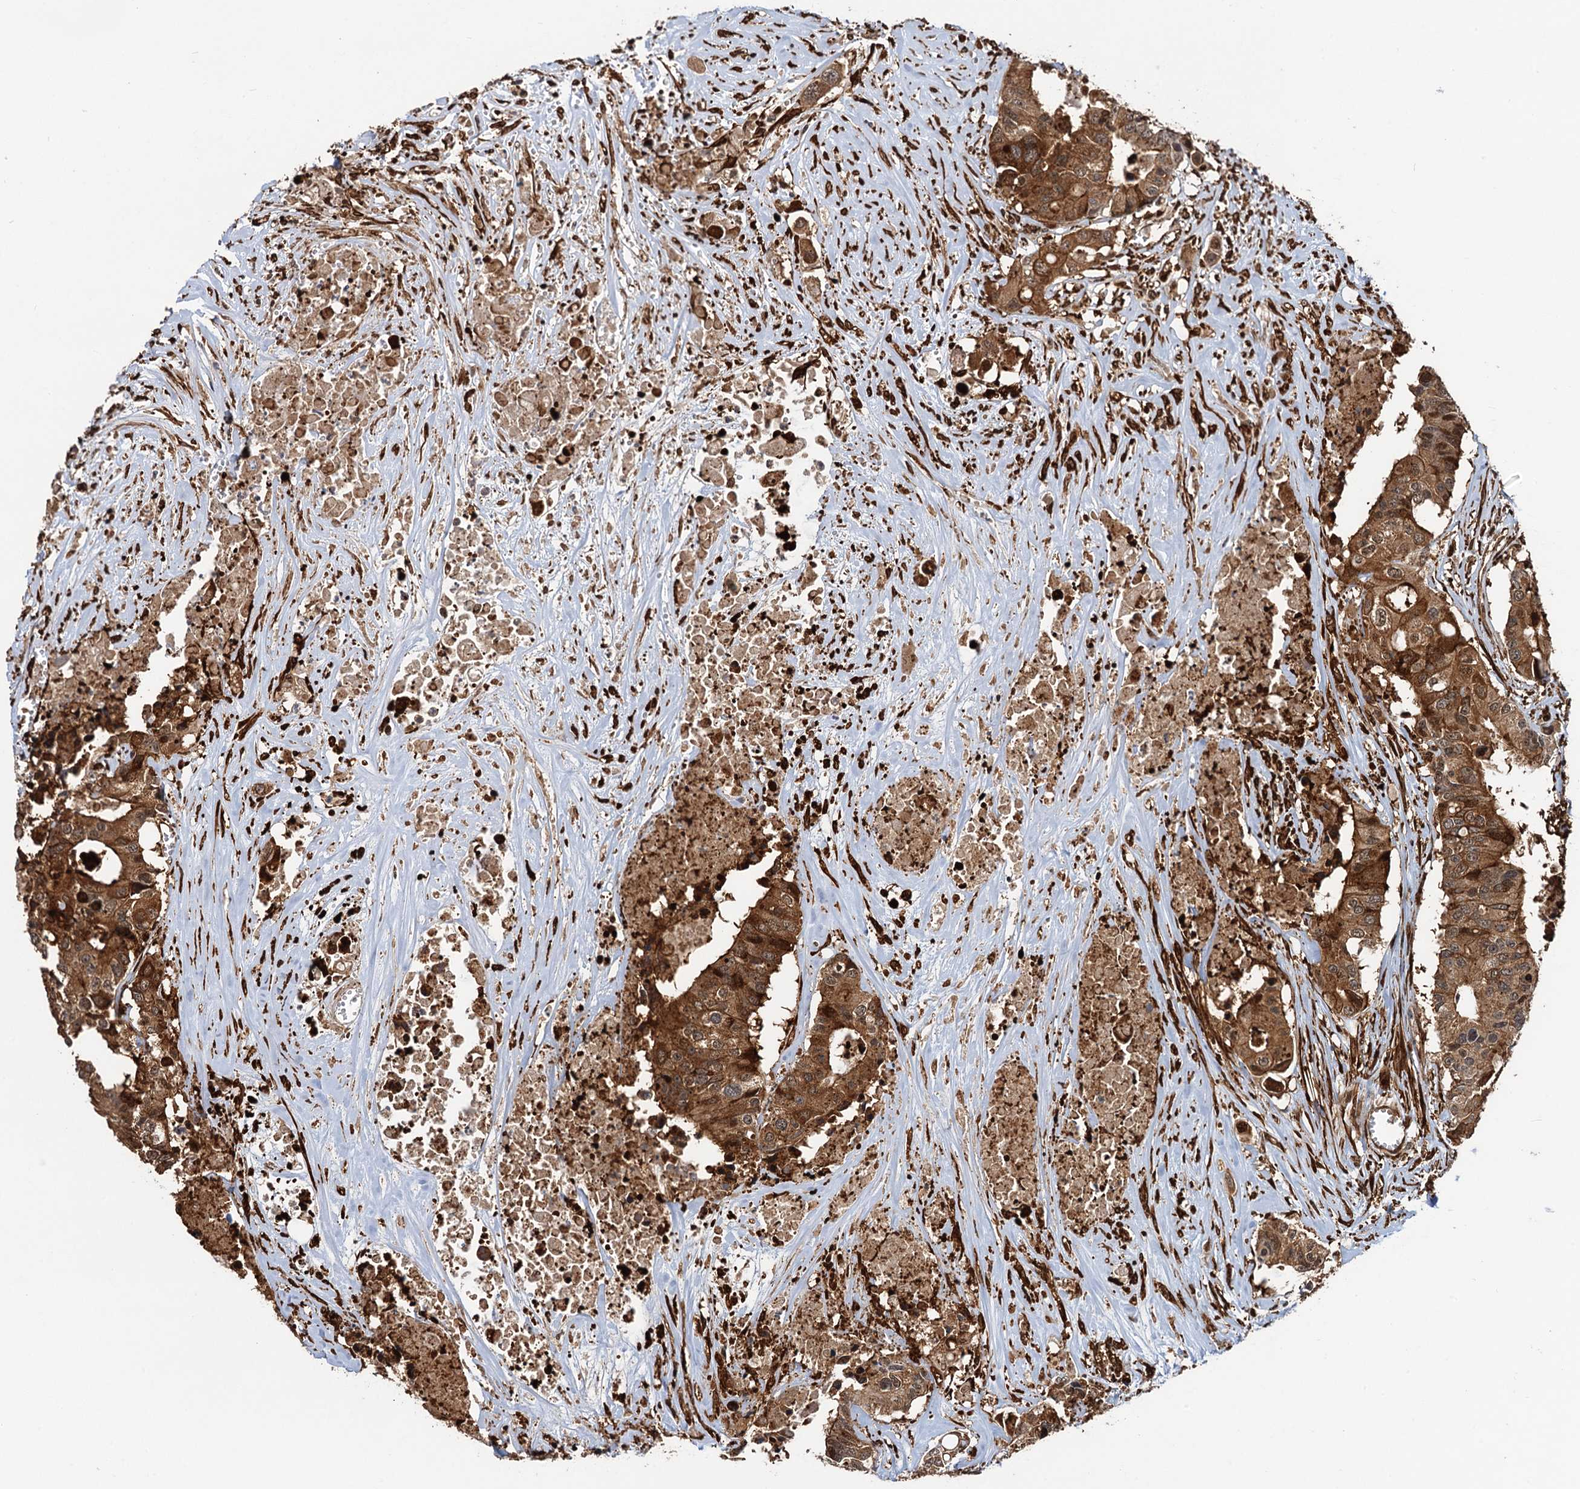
{"staining": {"intensity": "strong", "quantity": ">75%", "location": "cytoplasmic/membranous"}, "tissue": "colorectal cancer", "cell_type": "Tumor cells", "image_type": "cancer", "snomed": [{"axis": "morphology", "description": "Adenocarcinoma, NOS"}, {"axis": "topography", "description": "Colon"}], "caption": "Colorectal cancer (adenocarcinoma) stained for a protein reveals strong cytoplasmic/membranous positivity in tumor cells. The staining is performed using DAB (3,3'-diaminobenzidine) brown chromogen to label protein expression. The nuclei are counter-stained blue using hematoxylin.", "gene": "SNRNP25", "patient": {"sex": "male", "age": 77}}